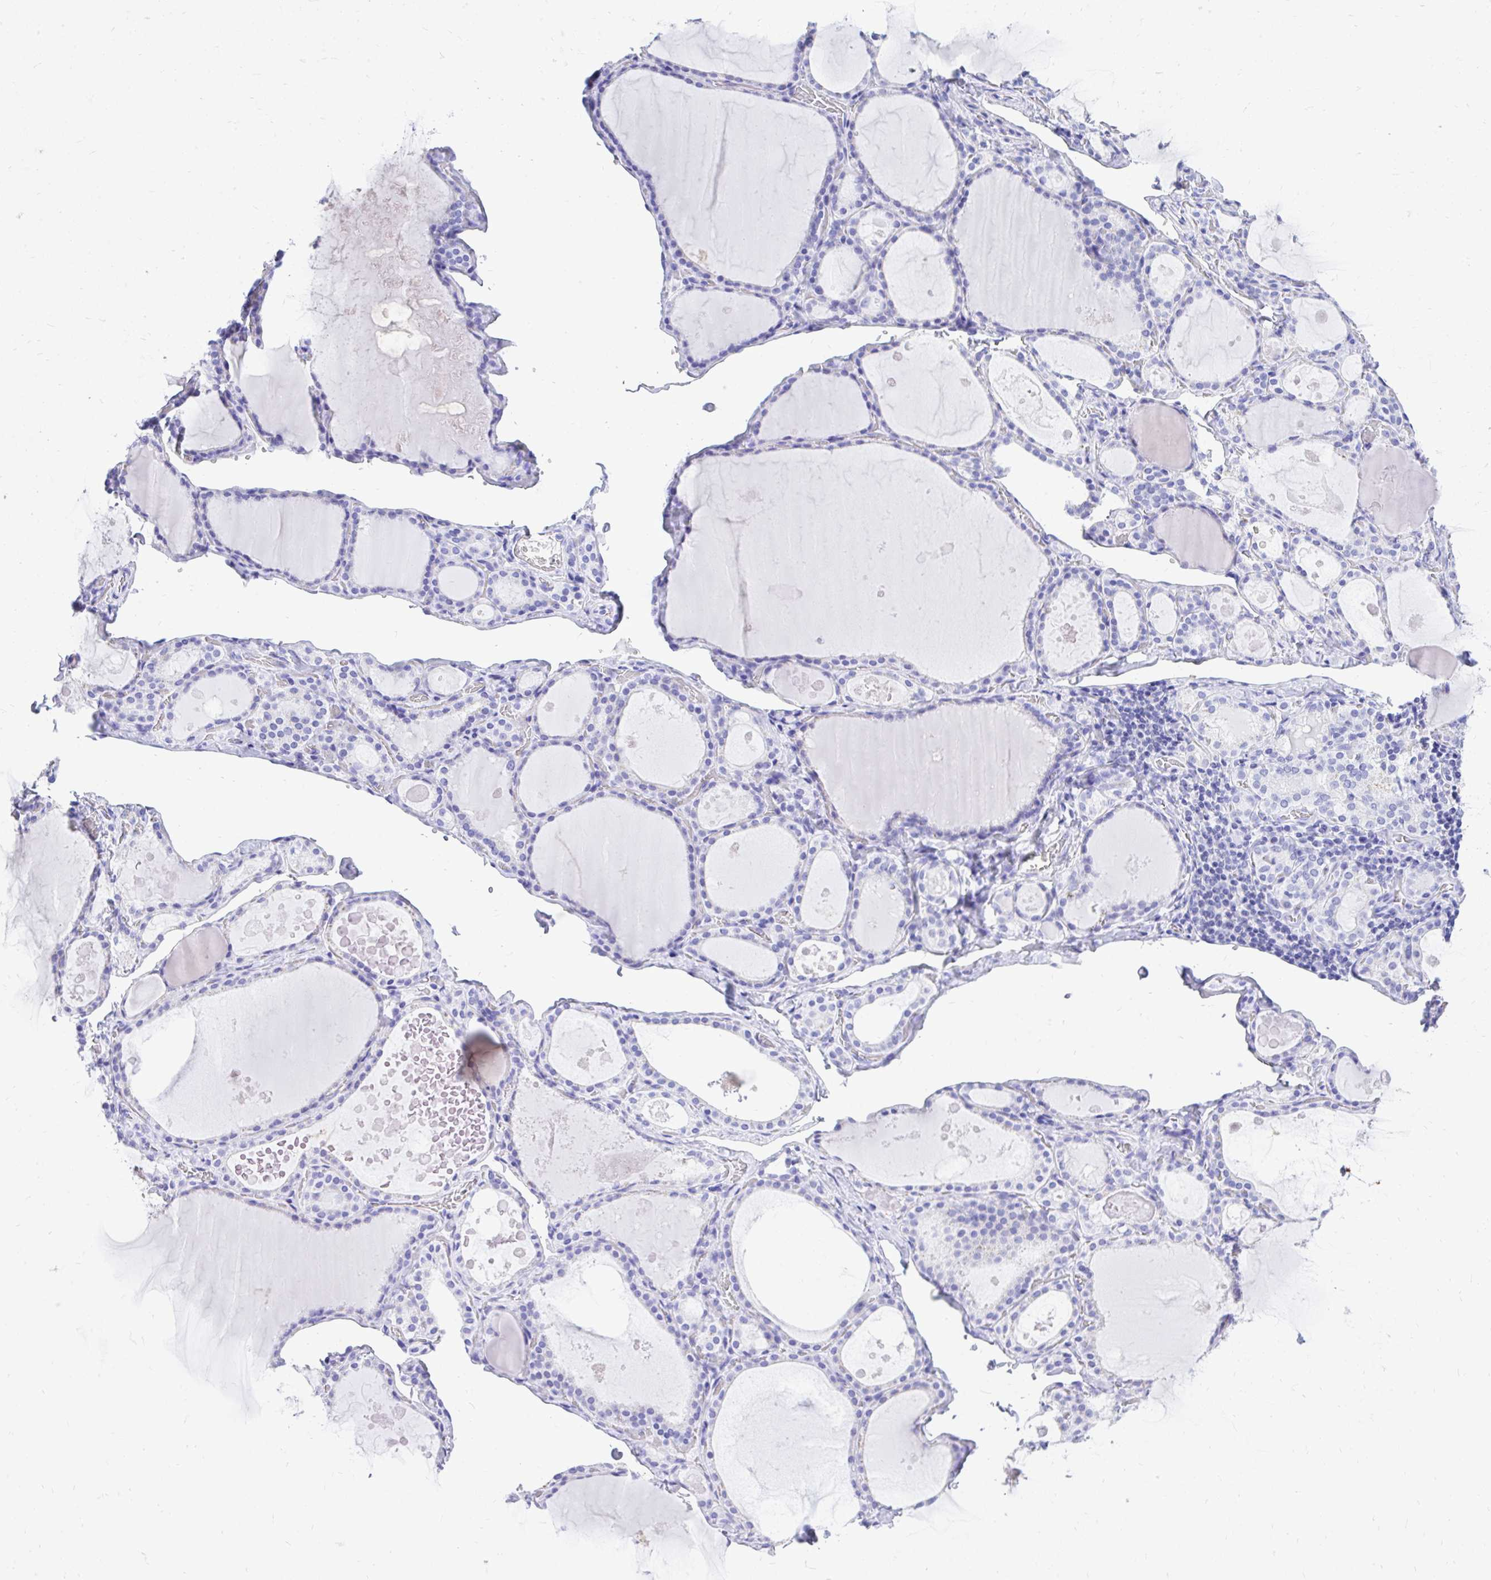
{"staining": {"intensity": "negative", "quantity": "none", "location": "none"}, "tissue": "thyroid gland", "cell_type": "Glandular cells", "image_type": "normal", "snomed": [{"axis": "morphology", "description": "Normal tissue, NOS"}, {"axis": "topography", "description": "Thyroid gland"}], "caption": "The histopathology image reveals no significant positivity in glandular cells of thyroid gland.", "gene": "MON1A", "patient": {"sex": "male", "age": 56}}